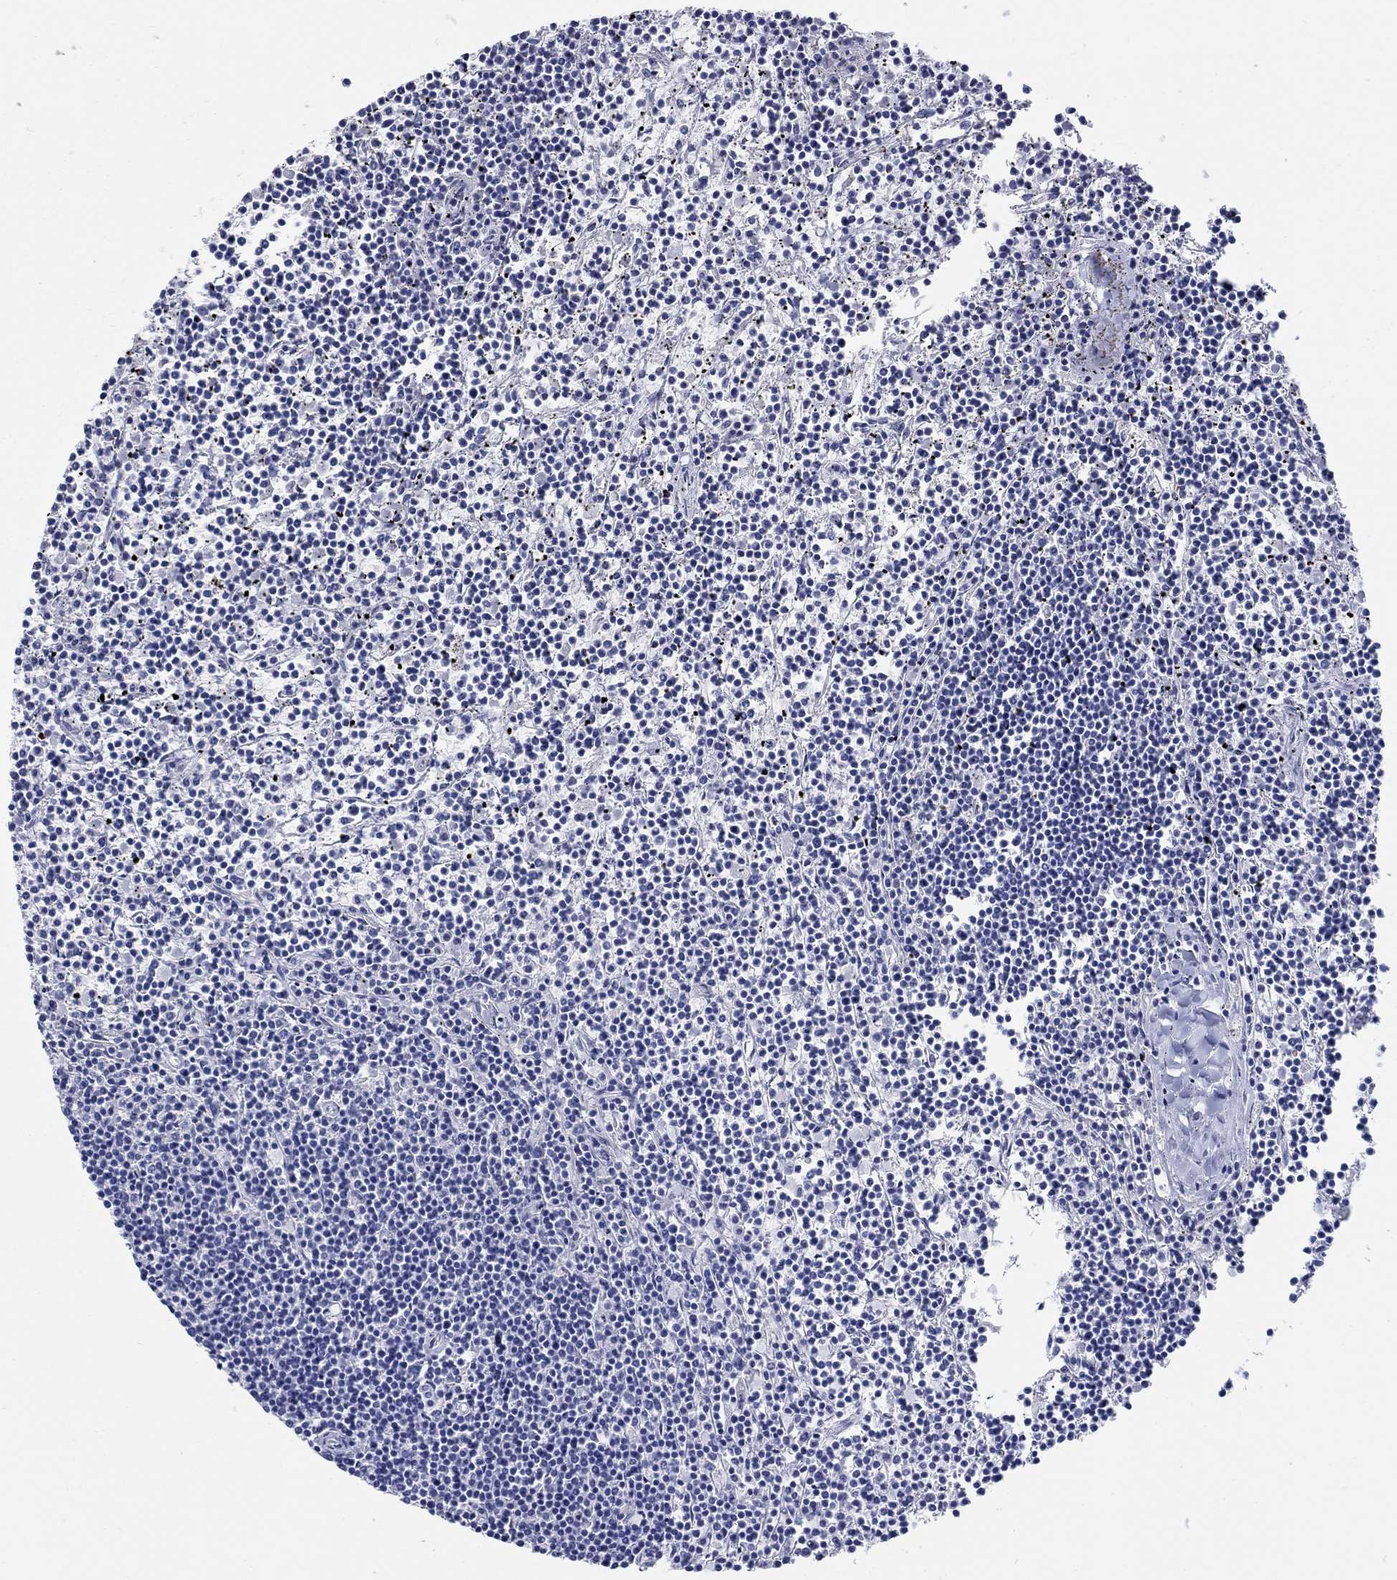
{"staining": {"intensity": "negative", "quantity": "none", "location": "none"}, "tissue": "lymphoma", "cell_type": "Tumor cells", "image_type": "cancer", "snomed": [{"axis": "morphology", "description": "Malignant lymphoma, non-Hodgkin's type, Low grade"}, {"axis": "topography", "description": "Spleen"}], "caption": "High power microscopy micrograph of an immunohistochemistry (IHC) image of low-grade malignant lymphoma, non-Hodgkin's type, revealing no significant positivity in tumor cells.", "gene": "AKR1C2", "patient": {"sex": "female", "age": 19}}